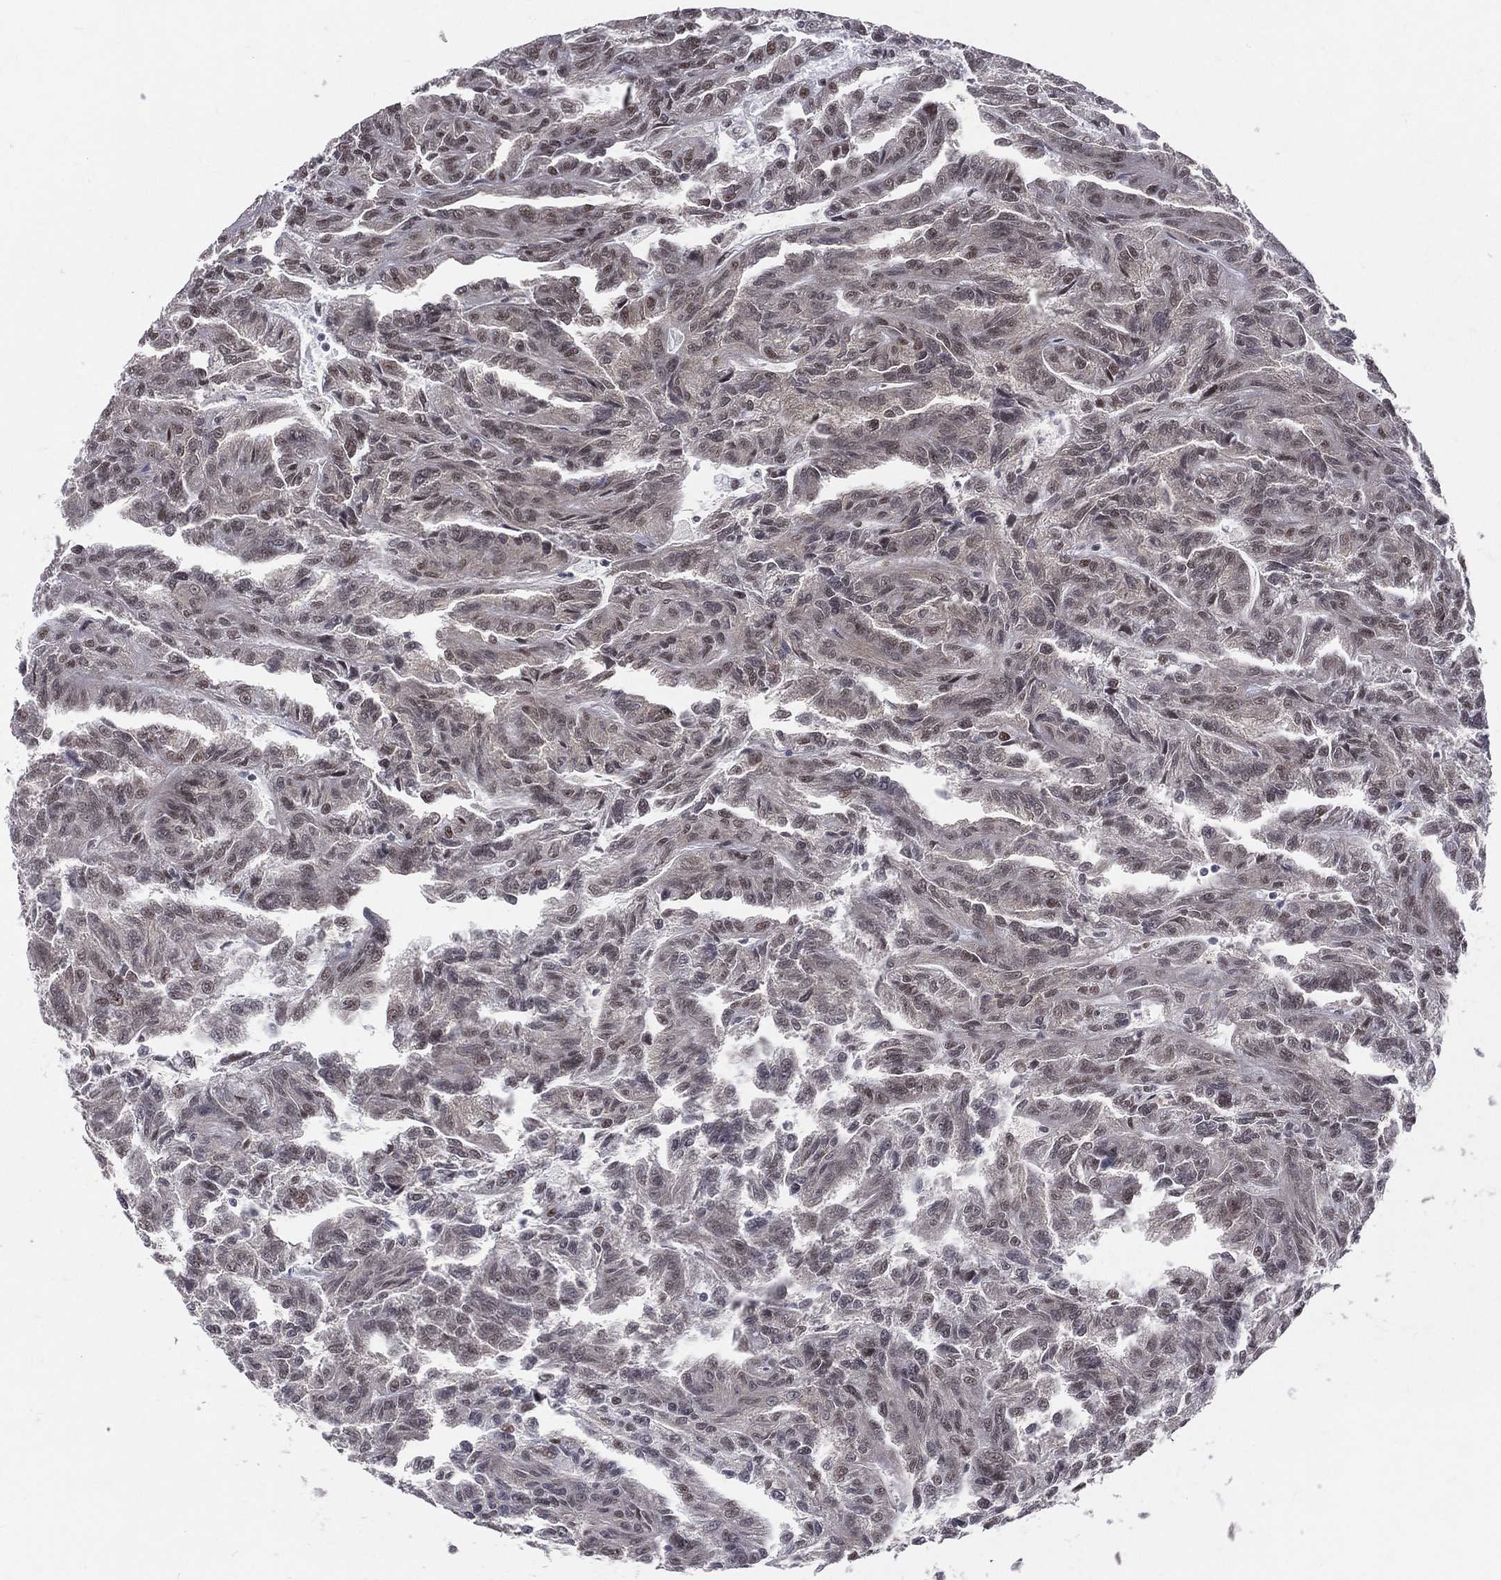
{"staining": {"intensity": "negative", "quantity": "none", "location": "none"}, "tissue": "renal cancer", "cell_type": "Tumor cells", "image_type": "cancer", "snomed": [{"axis": "morphology", "description": "Adenocarcinoma, NOS"}, {"axis": "topography", "description": "Kidney"}], "caption": "An immunohistochemistry (IHC) micrograph of renal cancer (adenocarcinoma) is shown. There is no staining in tumor cells of renal cancer (adenocarcinoma).", "gene": "CDK7", "patient": {"sex": "male", "age": 79}}